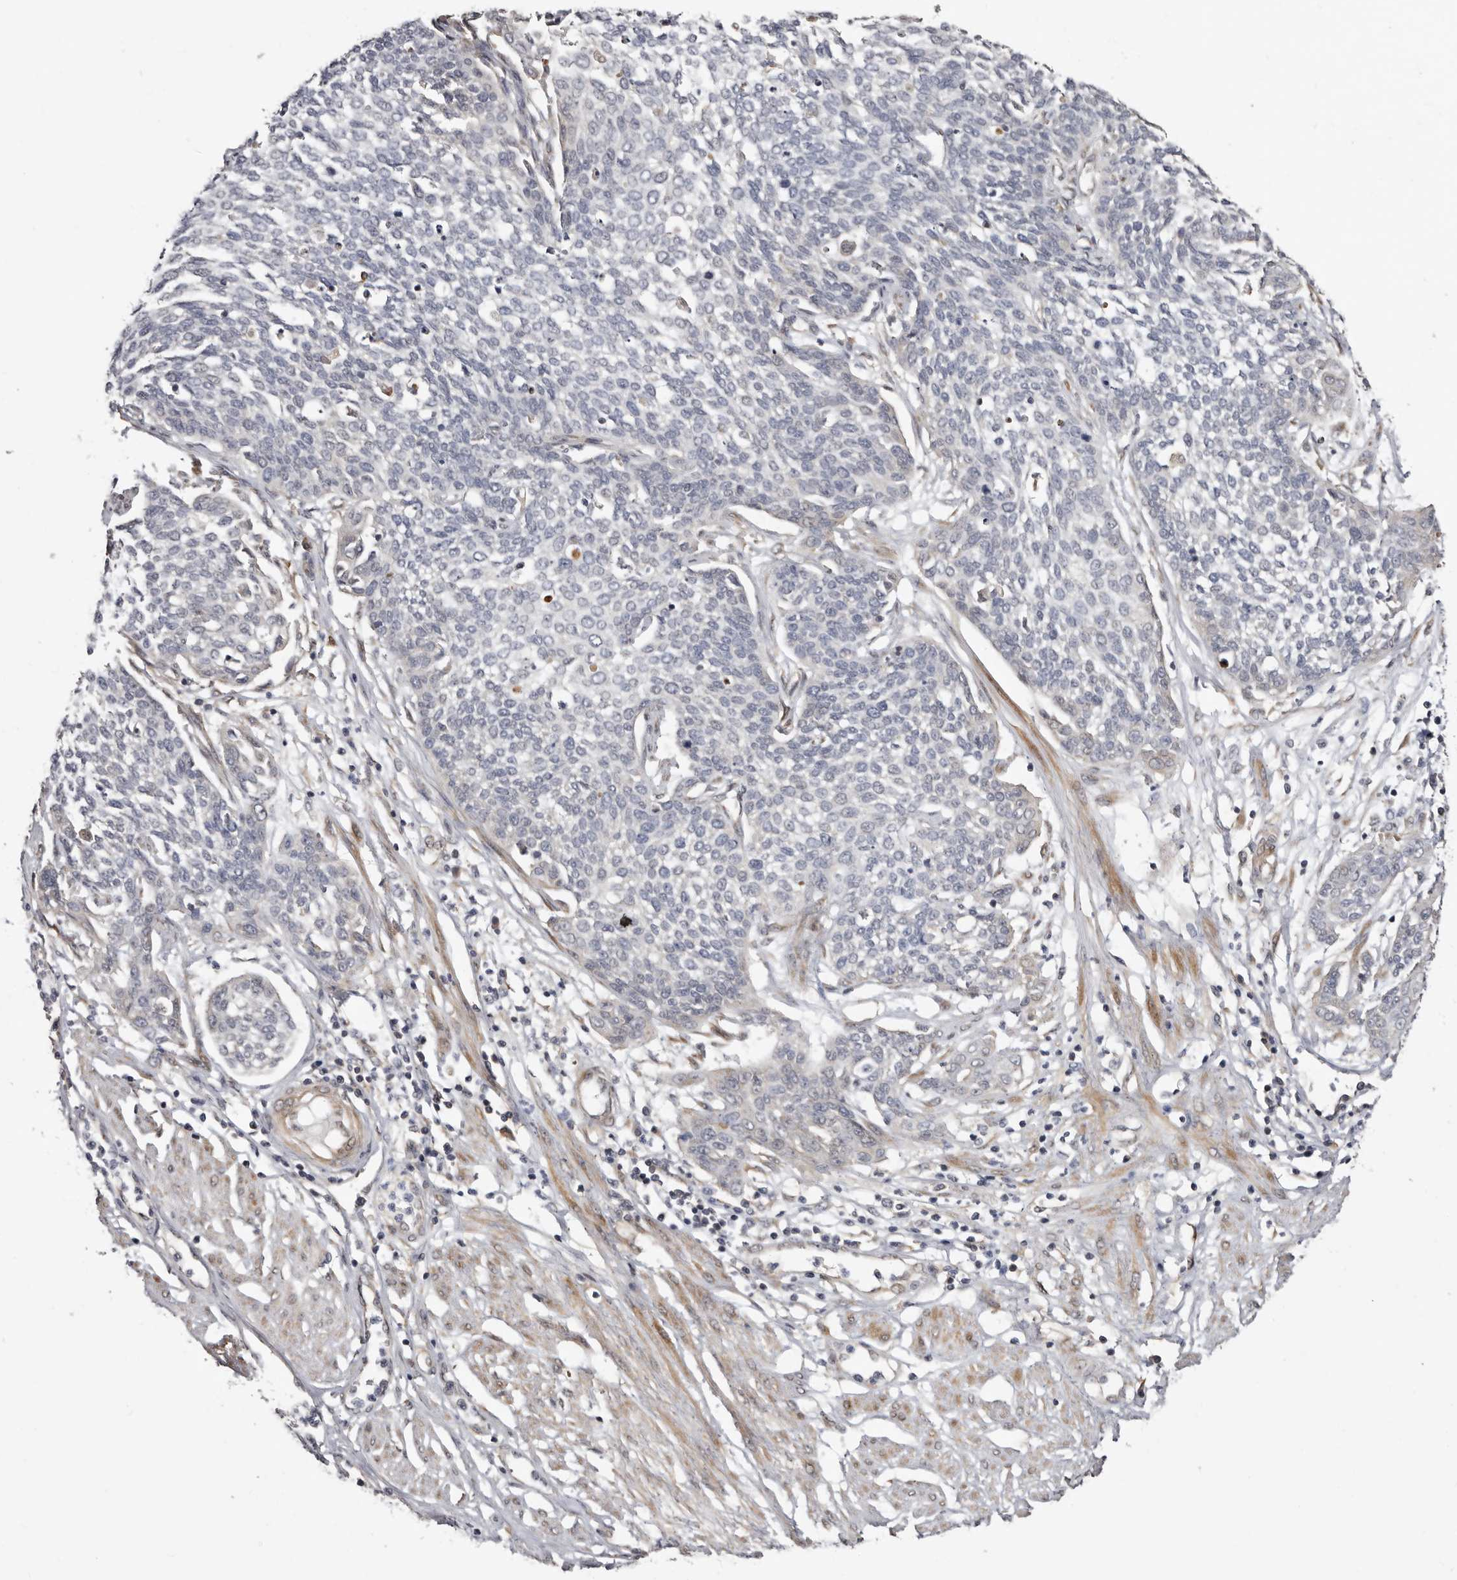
{"staining": {"intensity": "negative", "quantity": "none", "location": "none"}, "tissue": "cervical cancer", "cell_type": "Tumor cells", "image_type": "cancer", "snomed": [{"axis": "morphology", "description": "Squamous cell carcinoma, NOS"}, {"axis": "topography", "description": "Cervix"}], "caption": "Immunohistochemical staining of human cervical cancer demonstrates no significant expression in tumor cells.", "gene": "SBDS", "patient": {"sex": "female", "age": 34}}